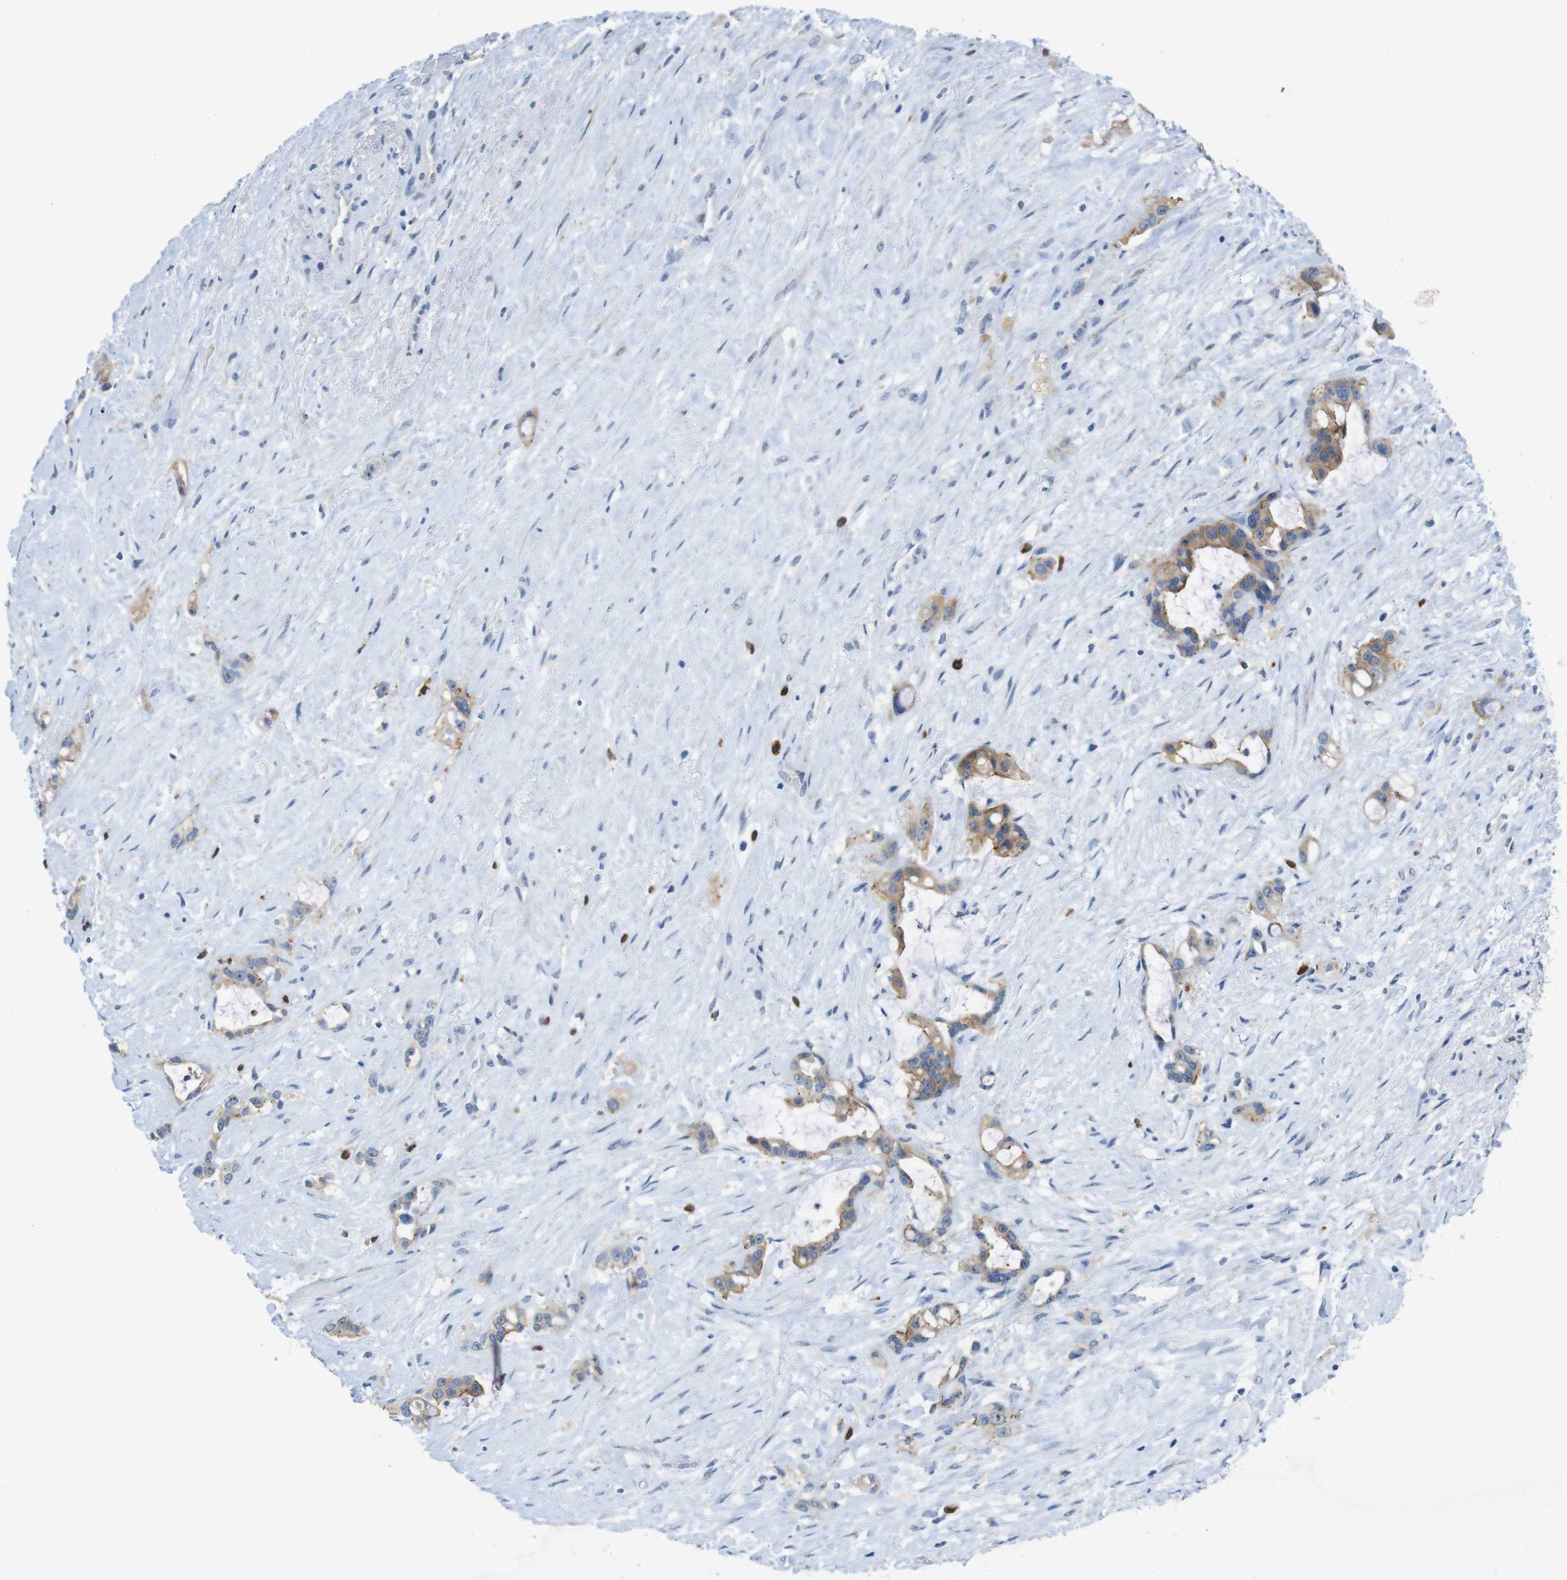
{"staining": {"intensity": "moderate", "quantity": "25%-75%", "location": "cytoplasmic/membranous"}, "tissue": "liver cancer", "cell_type": "Tumor cells", "image_type": "cancer", "snomed": [{"axis": "morphology", "description": "Cholangiocarcinoma"}, {"axis": "topography", "description": "Liver"}], "caption": "A micrograph showing moderate cytoplasmic/membranous staining in about 25%-75% of tumor cells in liver cancer, as visualized by brown immunohistochemical staining.", "gene": "TJP3", "patient": {"sex": "female", "age": 65}}